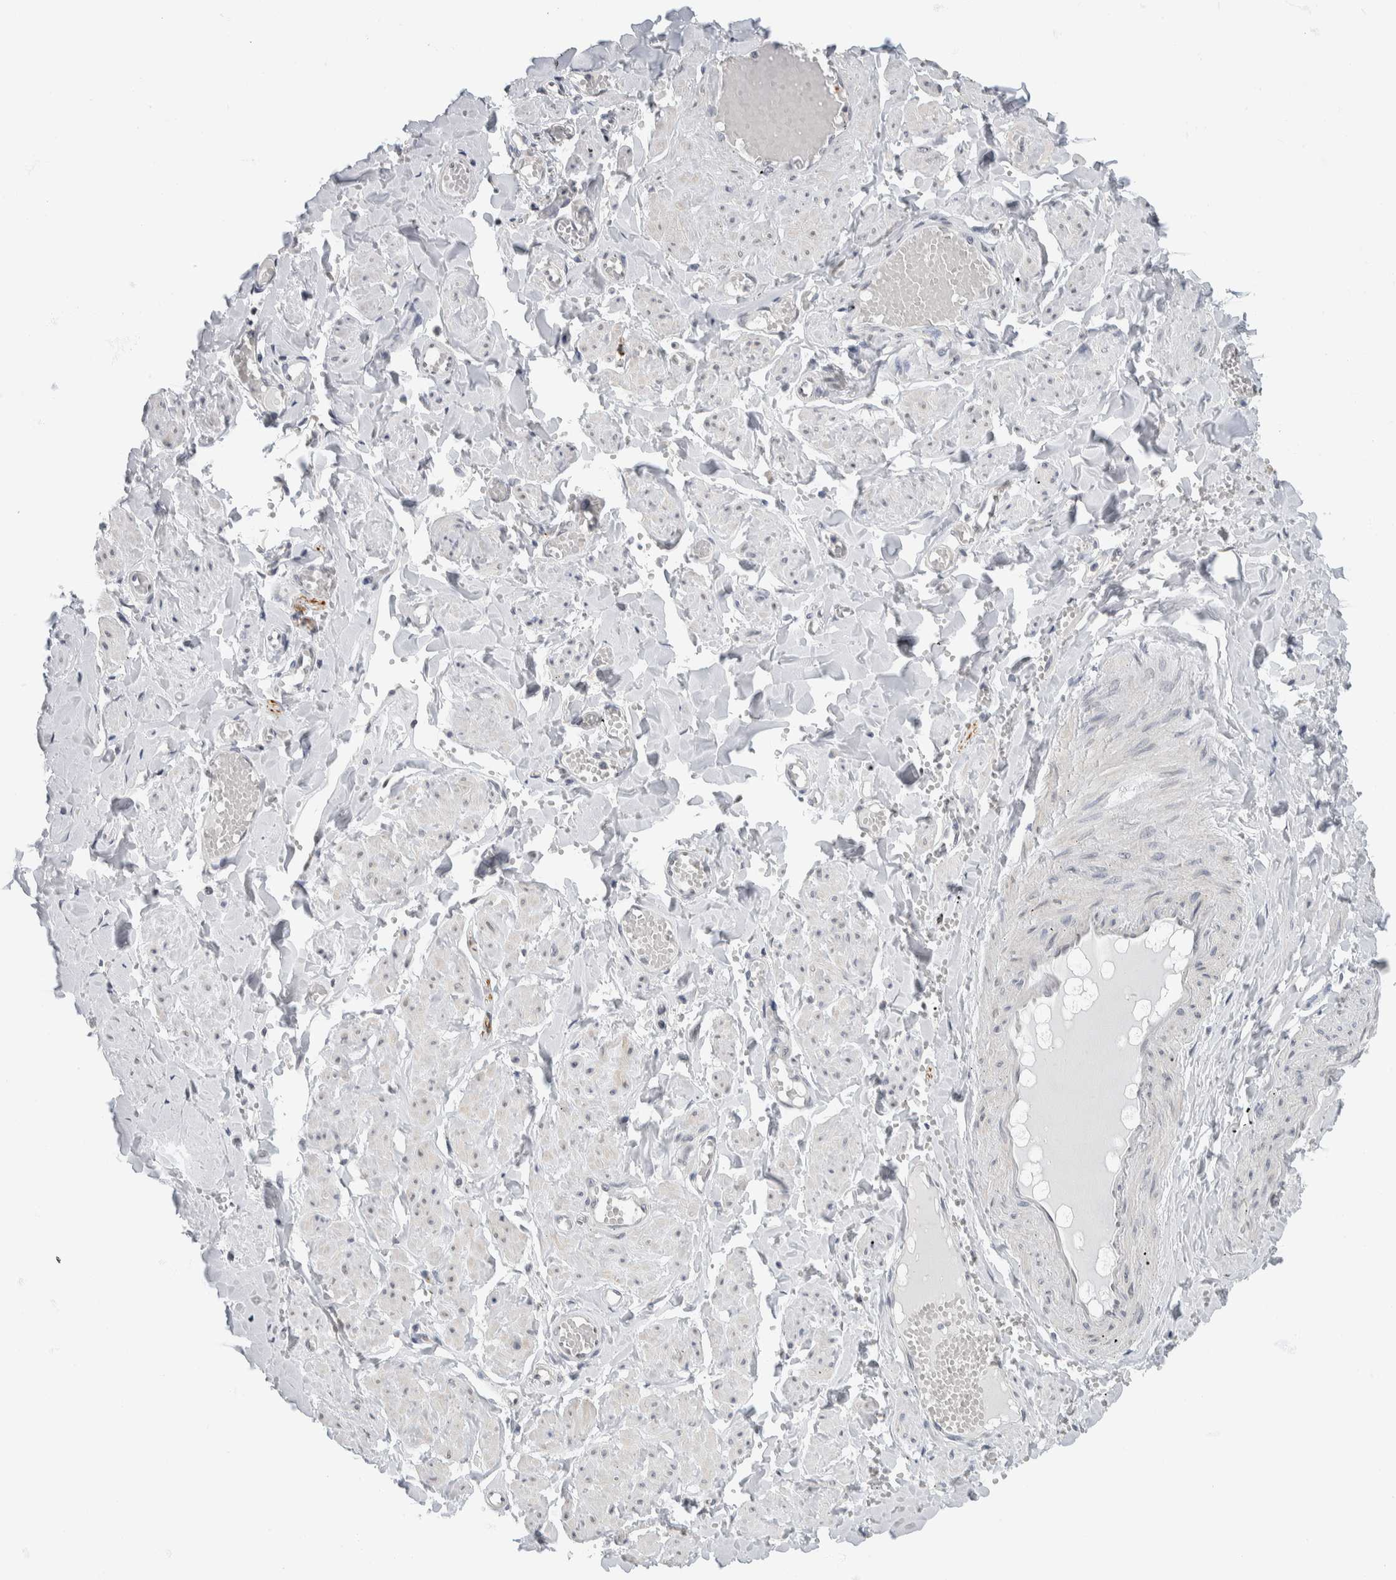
{"staining": {"intensity": "negative", "quantity": "none", "location": "none"}, "tissue": "adipose tissue", "cell_type": "Adipocytes", "image_type": "normal", "snomed": [{"axis": "morphology", "description": "Normal tissue, NOS"}, {"axis": "topography", "description": "Vascular tissue"}, {"axis": "topography", "description": "Fallopian tube"}, {"axis": "topography", "description": "Ovary"}], "caption": "Immunohistochemical staining of normal human adipose tissue shows no significant positivity in adipocytes. The staining was performed using DAB (3,3'-diaminobenzidine) to visualize the protein expression in brown, while the nuclei were stained in blue with hematoxylin (Magnification: 20x).", "gene": "NEFM", "patient": {"sex": "female", "age": 67}}